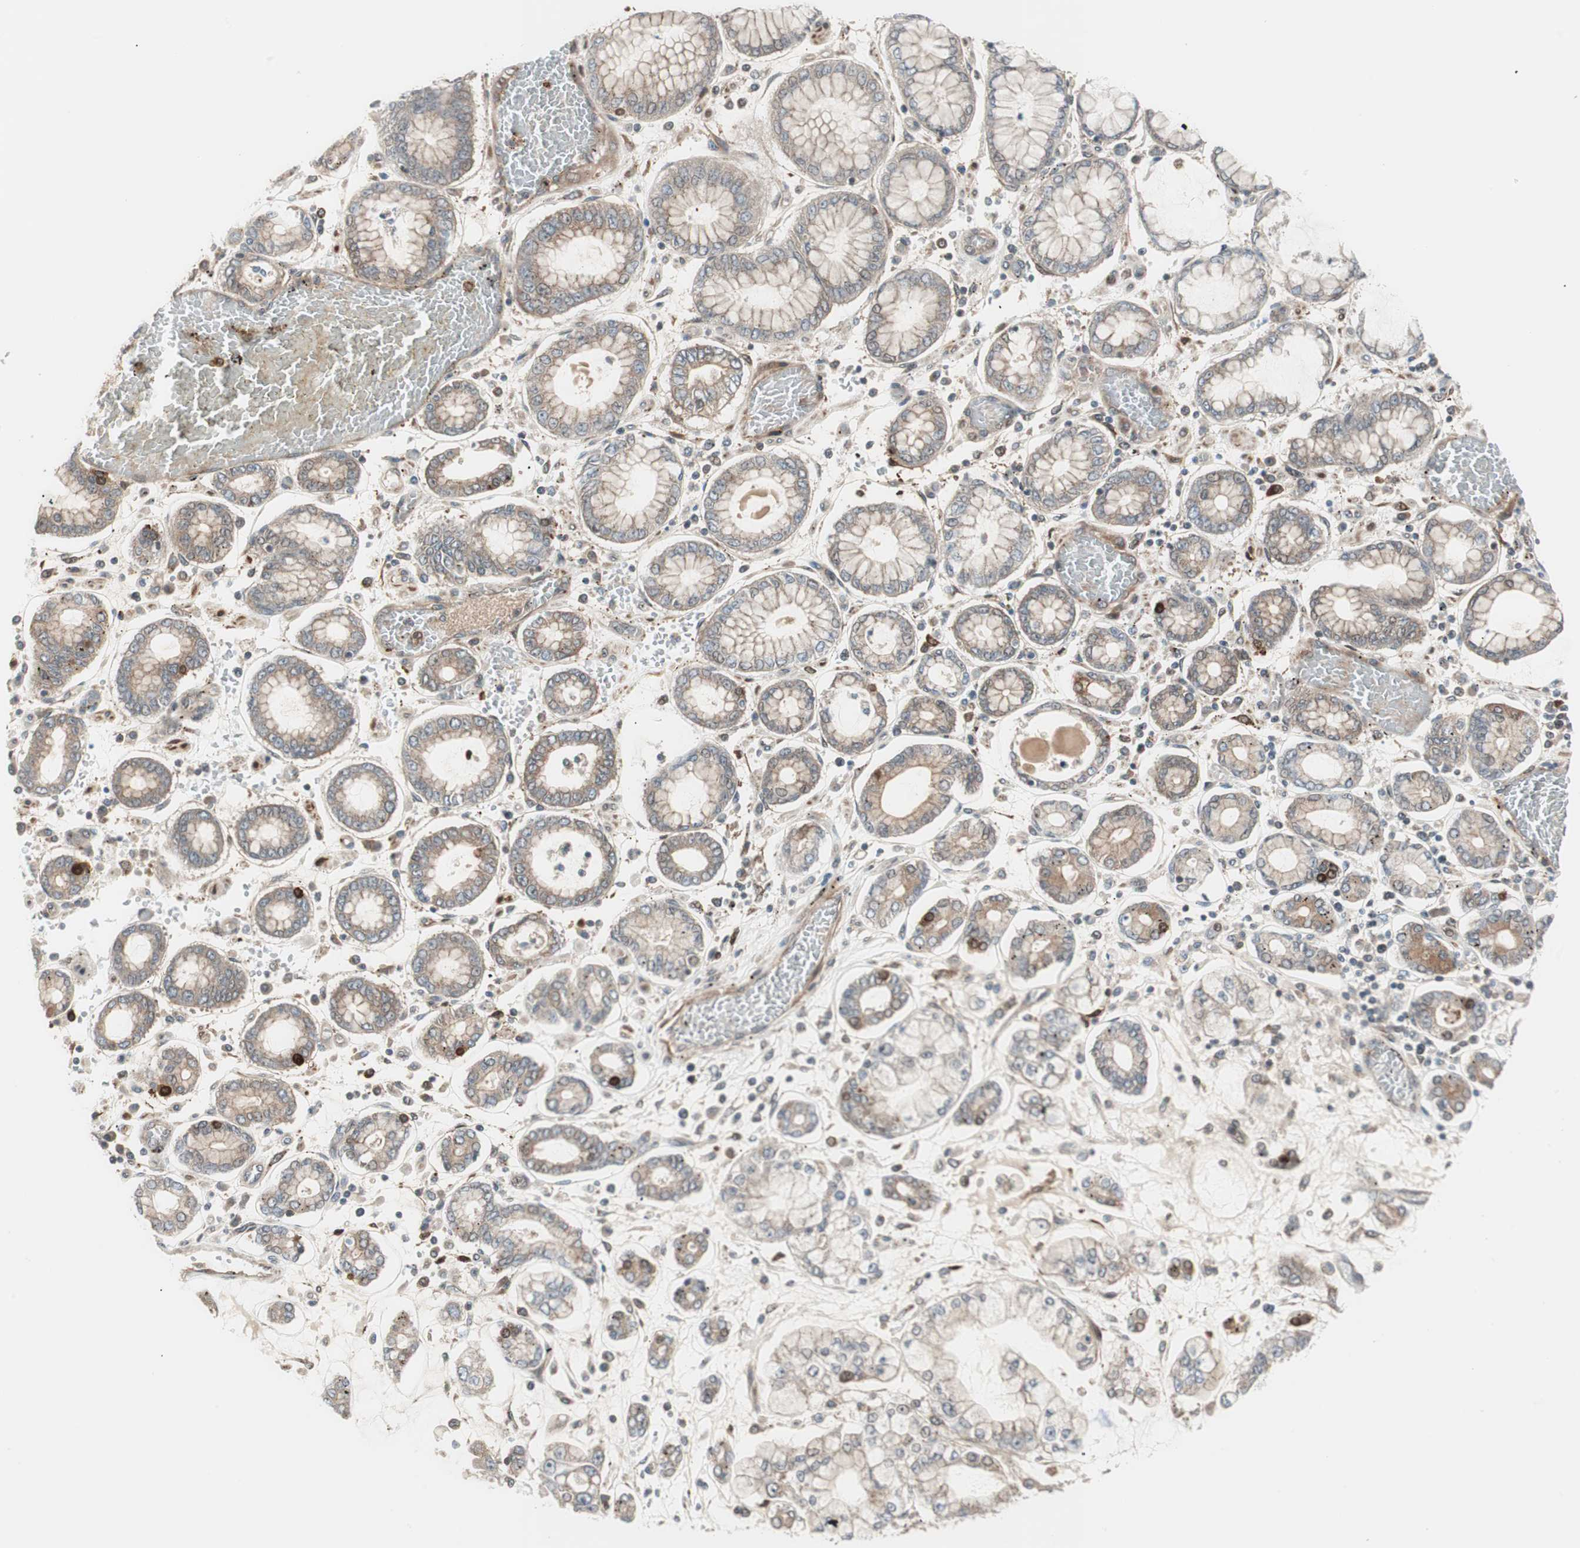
{"staining": {"intensity": "weak", "quantity": ">75%", "location": "cytoplasmic/membranous"}, "tissue": "stomach cancer", "cell_type": "Tumor cells", "image_type": "cancer", "snomed": [{"axis": "morphology", "description": "Normal tissue, NOS"}, {"axis": "morphology", "description": "Adenocarcinoma, NOS"}, {"axis": "topography", "description": "Stomach, upper"}, {"axis": "topography", "description": "Stomach"}], "caption": "IHC image of adenocarcinoma (stomach) stained for a protein (brown), which reveals low levels of weak cytoplasmic/membranous positivity in approximately >75% of tumor cells.", "gene": "PRKG2", "patient": {"sex": "male", "age": 76}}